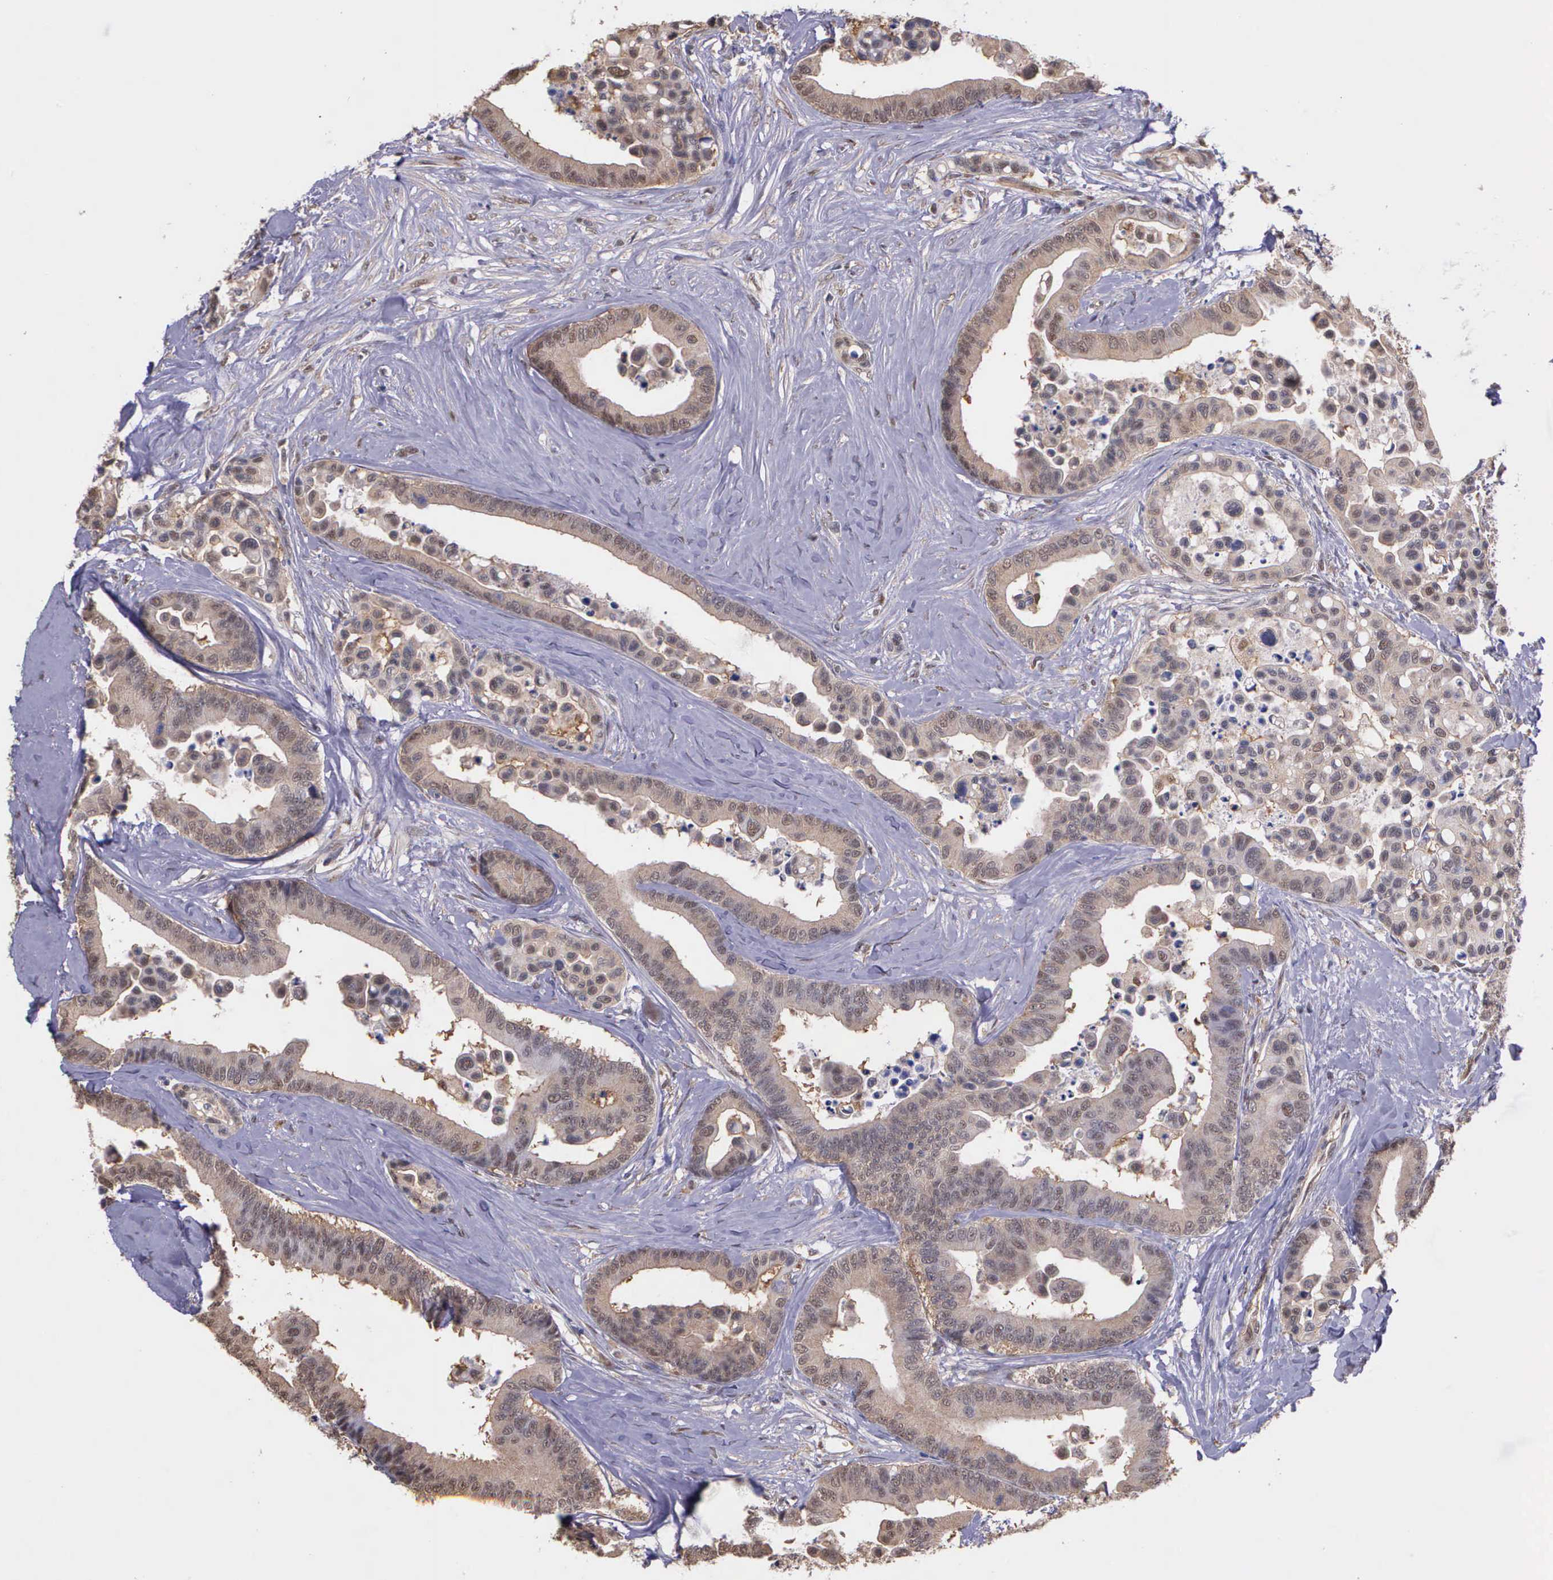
{"staining": {"intensity": "moderate", "quantity": ">75%", "location": "cytoplasmic/membranous"}, "tissue": "colorectal cancer", "cell_type": "Tumor cells", "image_type": "cancer", "snomed": [{"axis": "morphology", "description": "Adenocarcinoma, NOS"}, {"axis": "topography", "description": "Colon"}], "caption": "Protein expression analysis of adenocarcinoma (colorectal) shows moderate cytoplasmic/membranous expression in about >75% of tumor cells.", "gene": "PSMC1", "patient": {"sex": "male", "age": 82}}